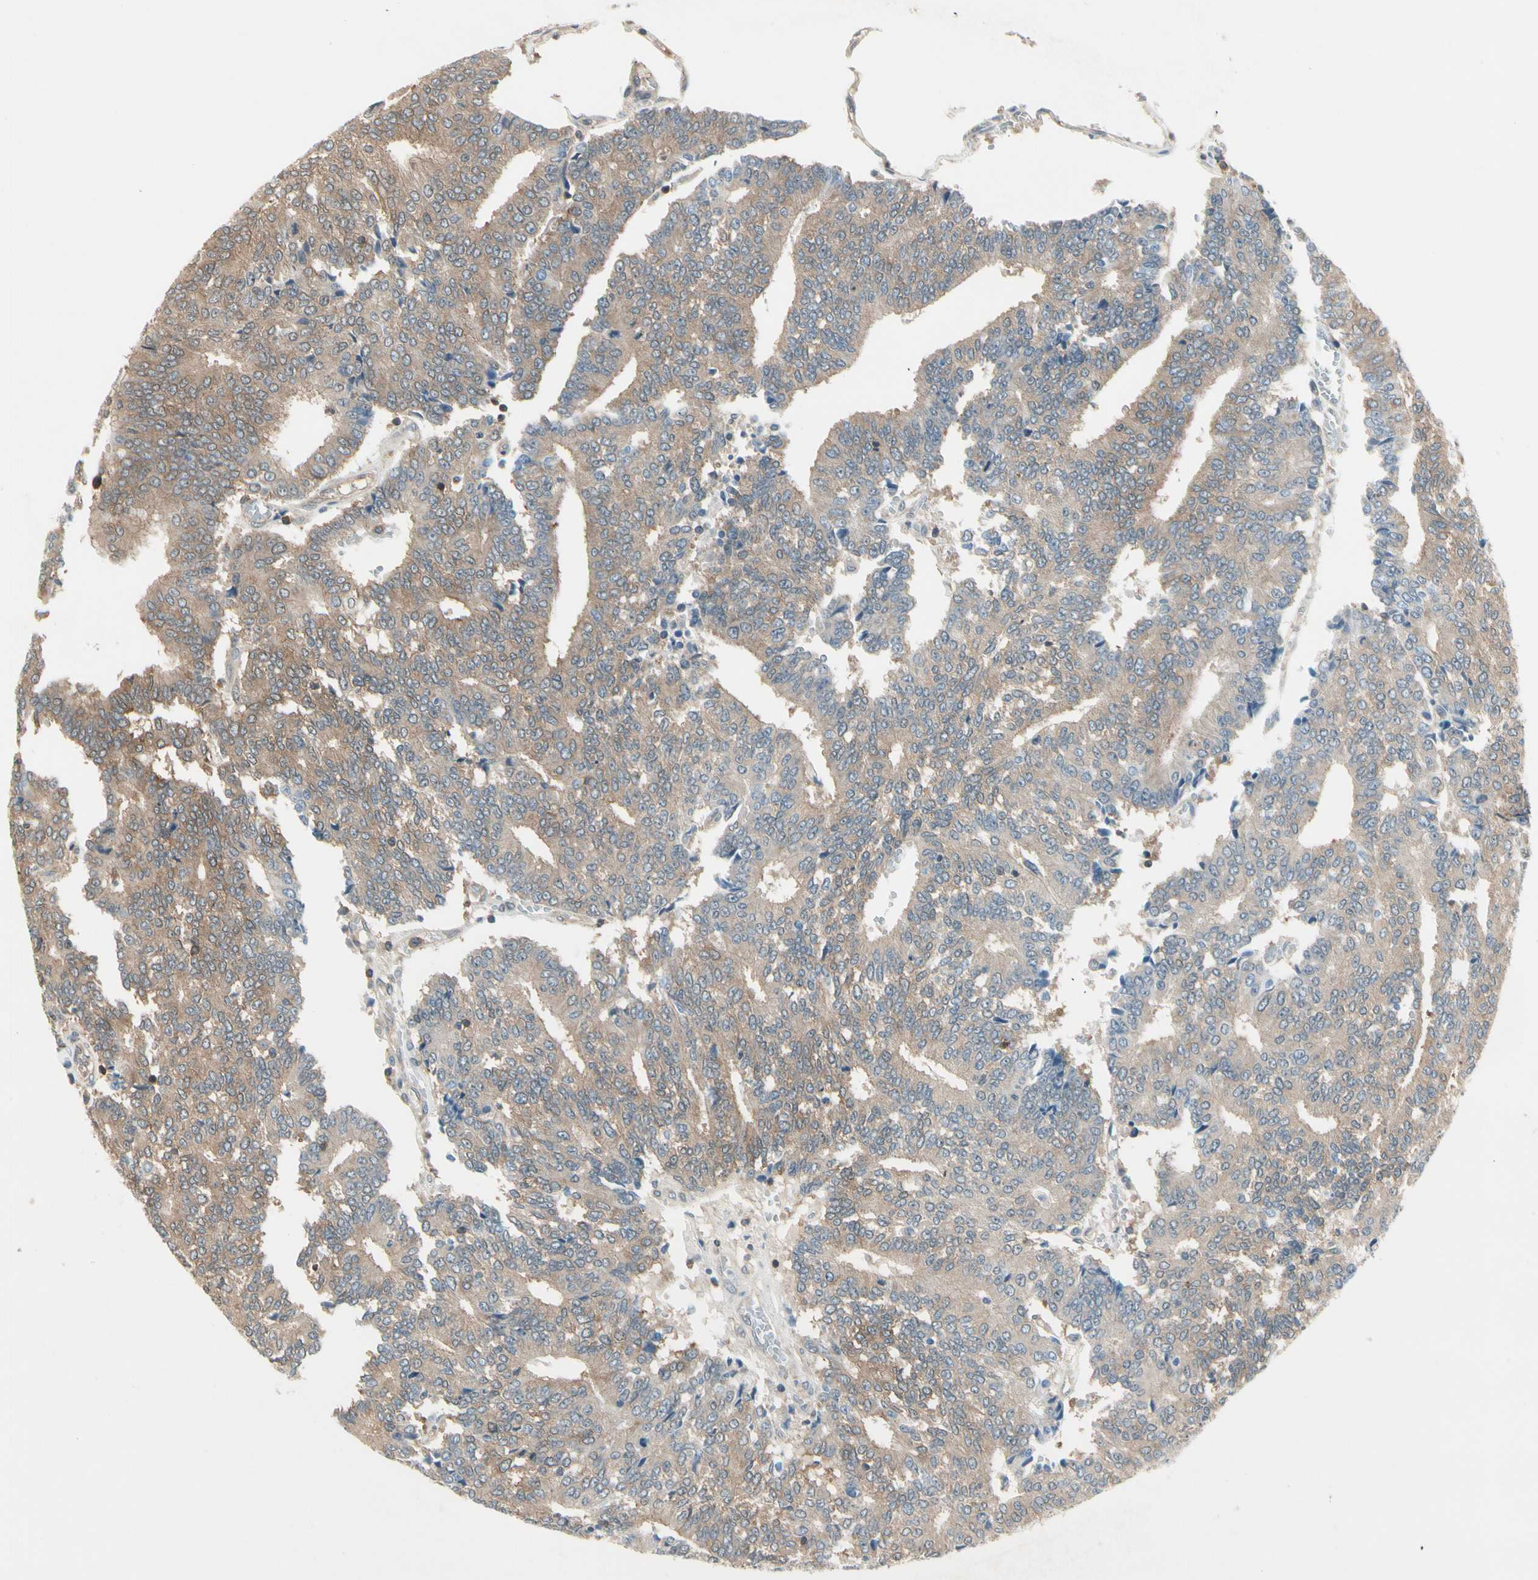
{"staining": {"intensity": "weak", "quantity": ">75%", "location": "cytoplasmic/membranous"}, "tissue": "prostate cancer", "cell_type": "Tumor cells", "image_type": "cancer", "snomed": [{"axis": "morphology", "description": "Adenocarcinoma, High grade"}, {"axis": "topography", "description": "Prostate"}], "caption": "Protein expression analysis of prostate adenocarcinoma (high-grade) exhibits weak cytoplasmic/membranous expression in approximately >75% of tumor cells.", "gene": "OXSR1", "patient": {"sex": "male", "age": 55}}